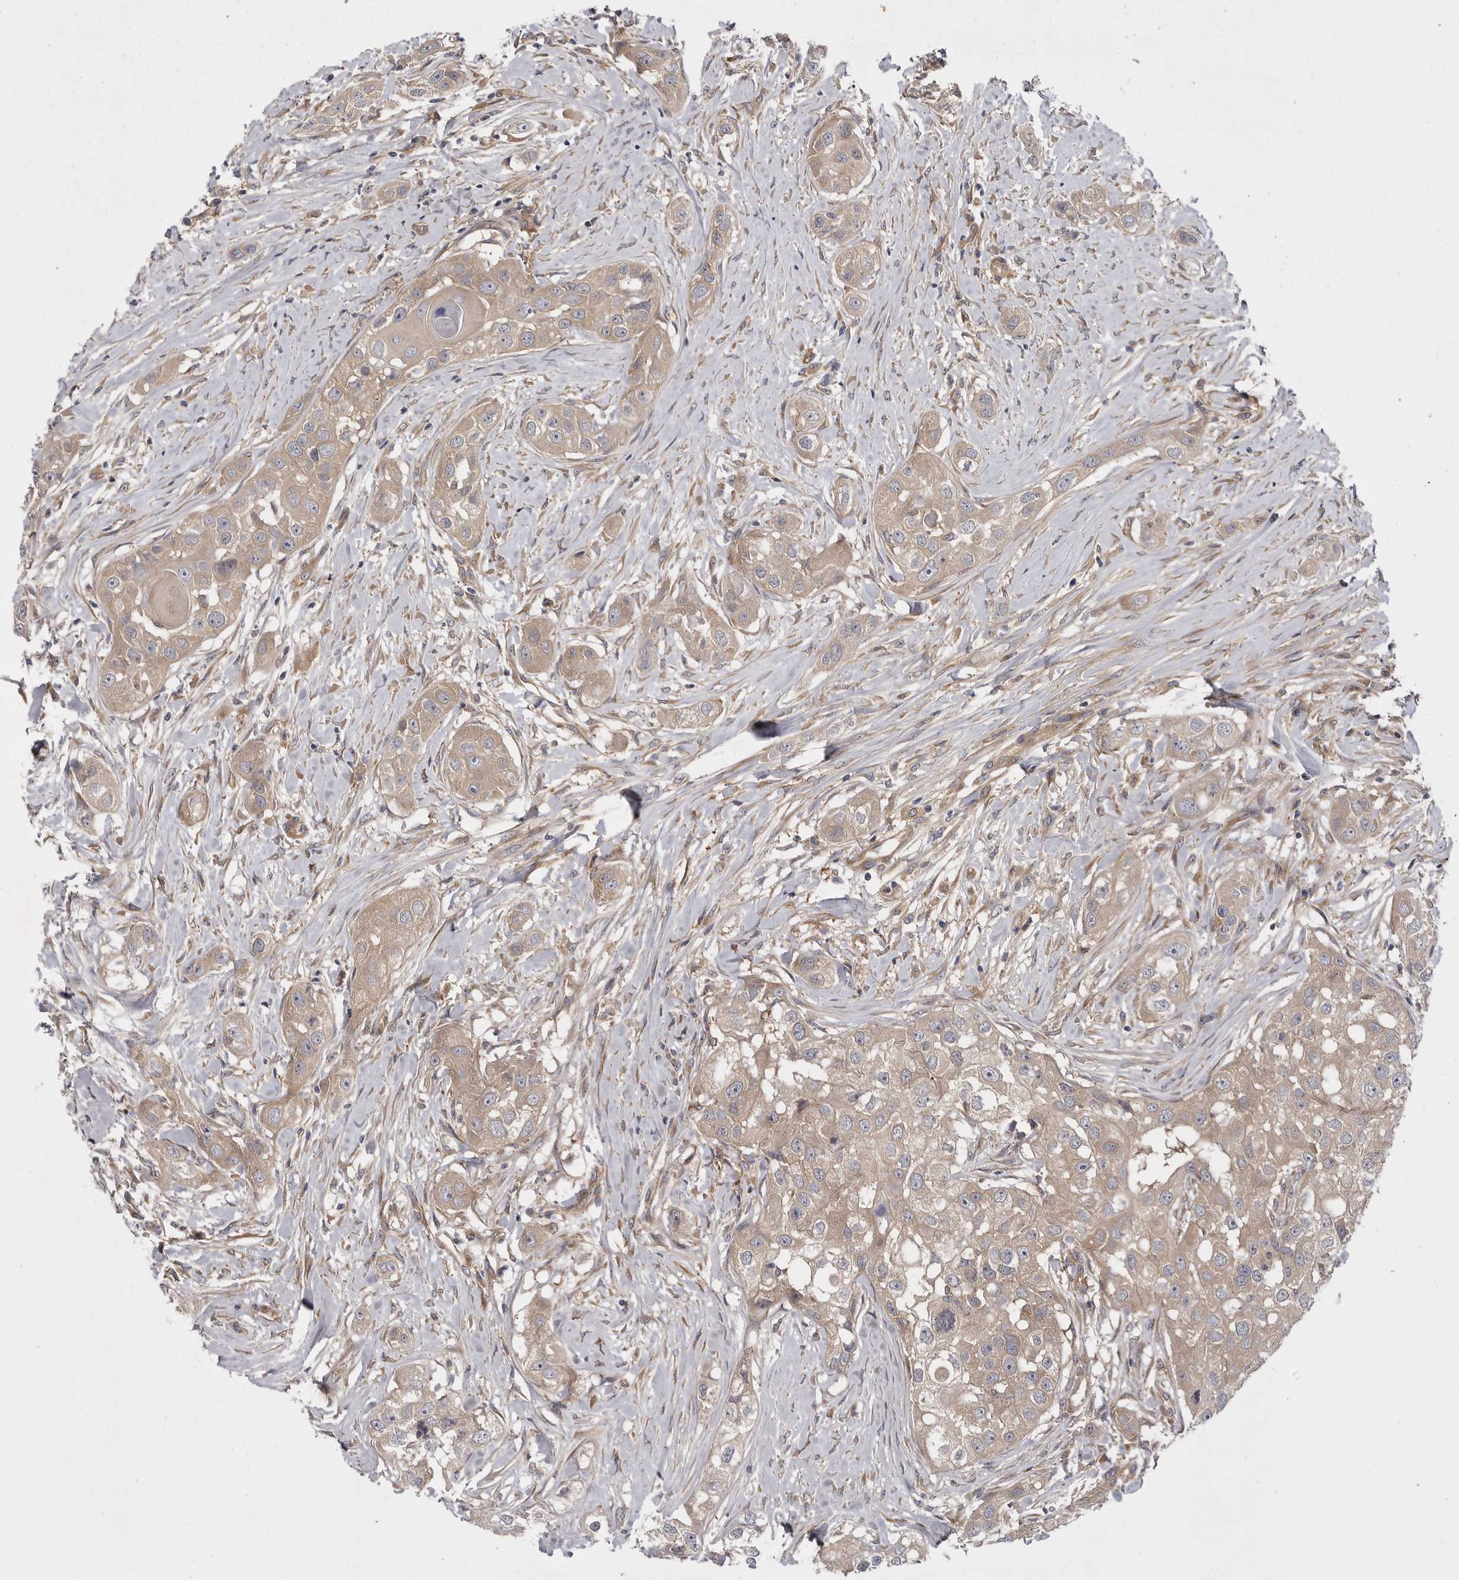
{"staining": {"intensity": "weak", "quantity": ">75%", "location": "cytoplasmic/membranous"}, "tissue": "head and neck cancer", "cell_type": "Tumor cells", "image_type": "cancer", "snomed": [{"axis": "morphology", "description": "Normal tissue, NOS"}, {"axis": "morphology", "description": "Squamous cell carcinoma, NOS"}, {"axis": "topography", "description": "Skeletal muscle"}, {"axis": "topography", "description": "Head-Neck"}], "caption": "Immunohistochemical staining of head and neck cancer shows low levels of weak cytoplasmic/membranous protein staining in about >75% of tumor cells. Ihc stains the protein in brown and the nuclei are stained blue.", "gene": "OSBPL9", "patient": {"sex": "male", "age": 51}}